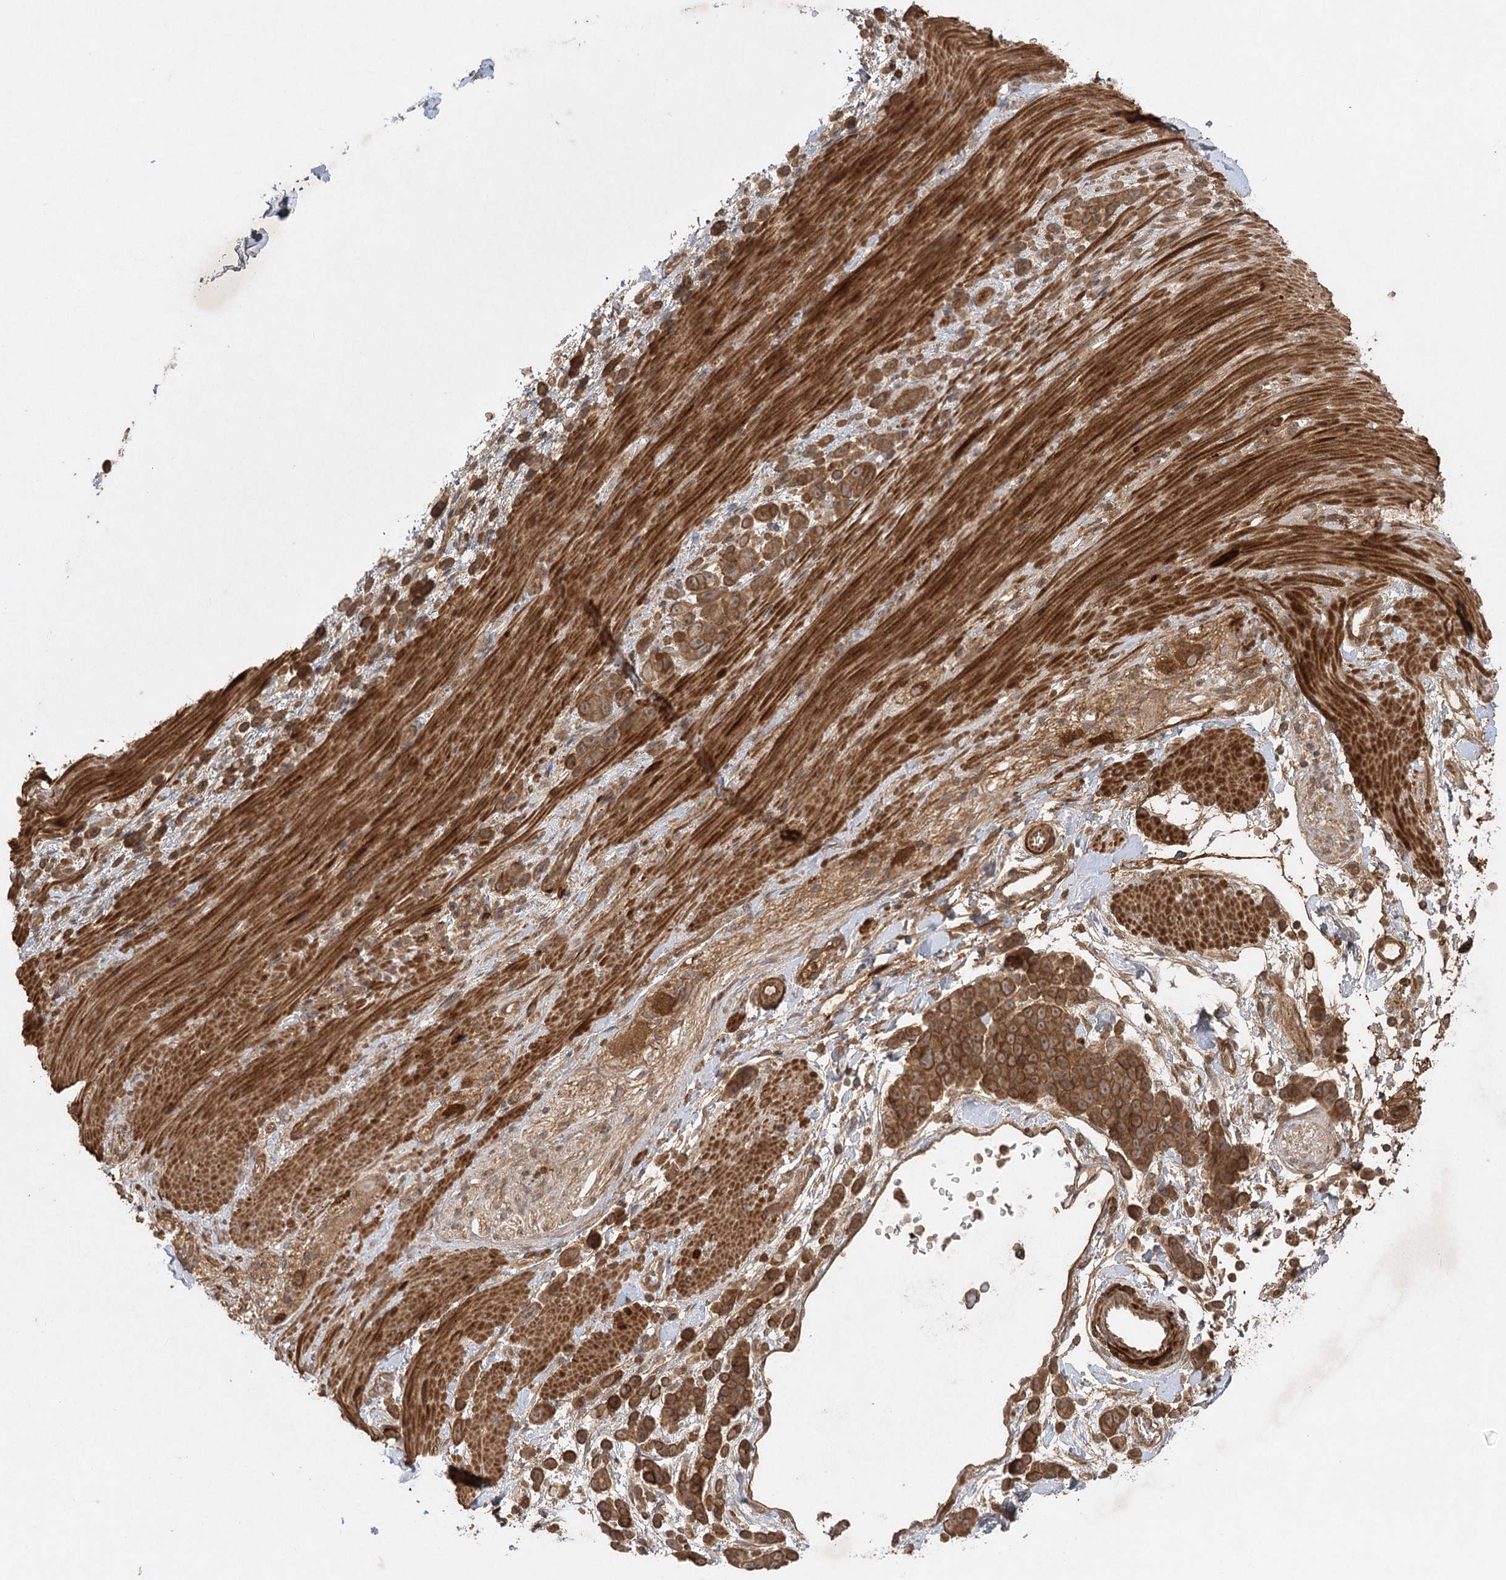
{"staining": {"intensity": "moderate", "quantity": ">75%", "location": "cytoplasmic/membranous"}, "tissue": "pancreatic cancer", "cell_type": "Tumor cells", "image_type": "cancer", "snomed": [{"axis": "morphology", "description": "Normal tissue, NOS"}, {"axis": "morphology", "description": "Adenocarcinoma, NOS"}, {"axis": "topography", "description": "Pancreas"}], "caption": "Tumor cells show medium levels of moderate cytoplasmic/membranous staining in about >75% of cells in adenocarcinoma (pancreatic).", "gene": "ARL13A", "patient": {"sex": "female", "age": 64}}